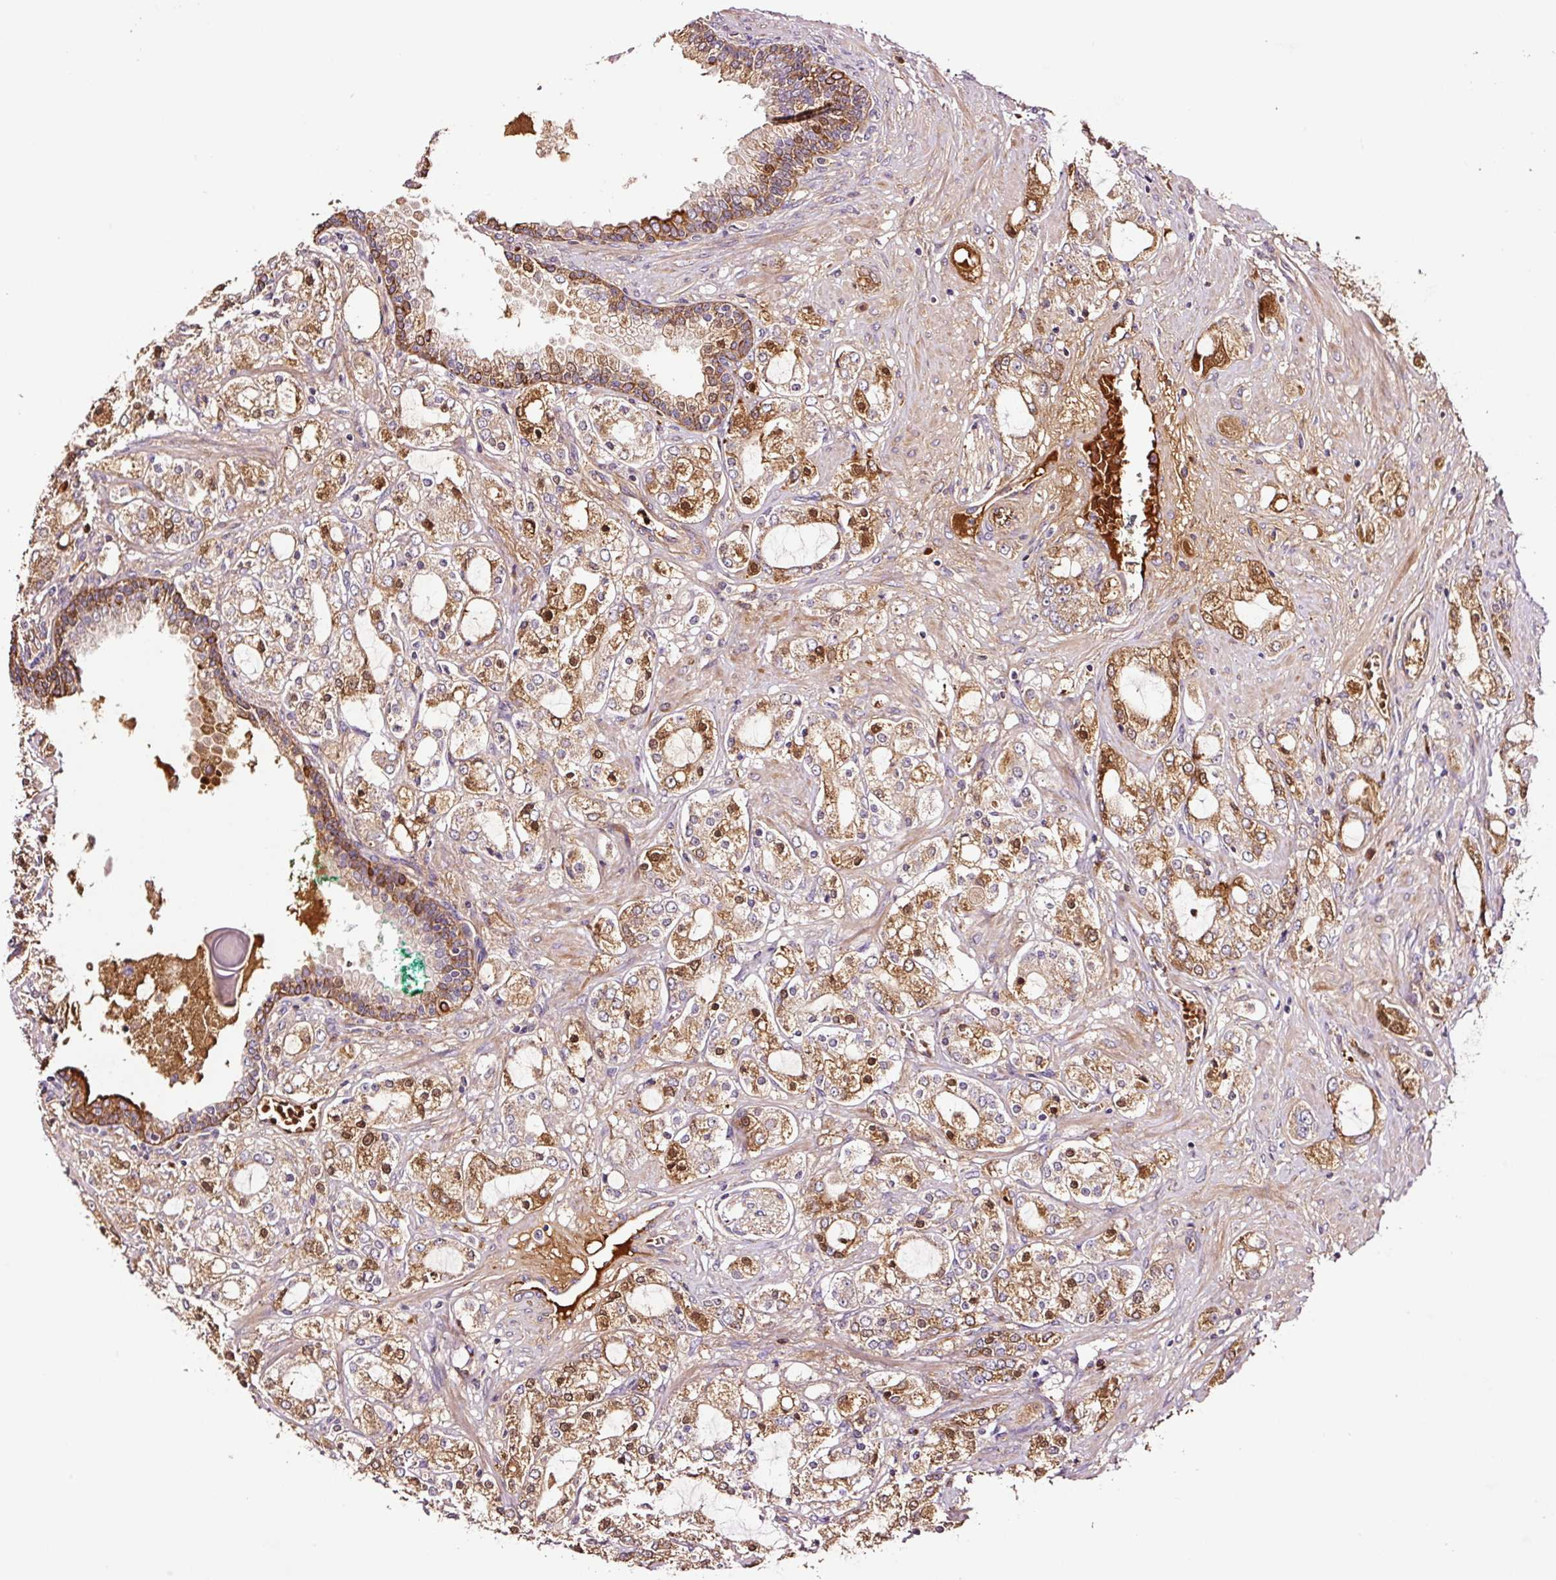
{"staining": {"intensity": "moderate", "quantity": ">75%", "location": "cytoplasmic/membranous,nuclear"}, "tissue": "prostate cancer", "cell_type": "Tumor cells", "image_type": "cancer", "snomed": [{"axis": "morphology", "description": "Adenocarcinoma, High grade"}, {"axis": "topography", "description": "Prostate"}], "caption": "Immunohistochemical staining of human adenocarcinoma (high-grade) (prostate) shows medium levels of moderate cytoplasmic/membranous and nuclear expression in about >75% of tumor cells.", "gene": "PGLYRP2", "patient": {"sex": "male", "age": 64}}